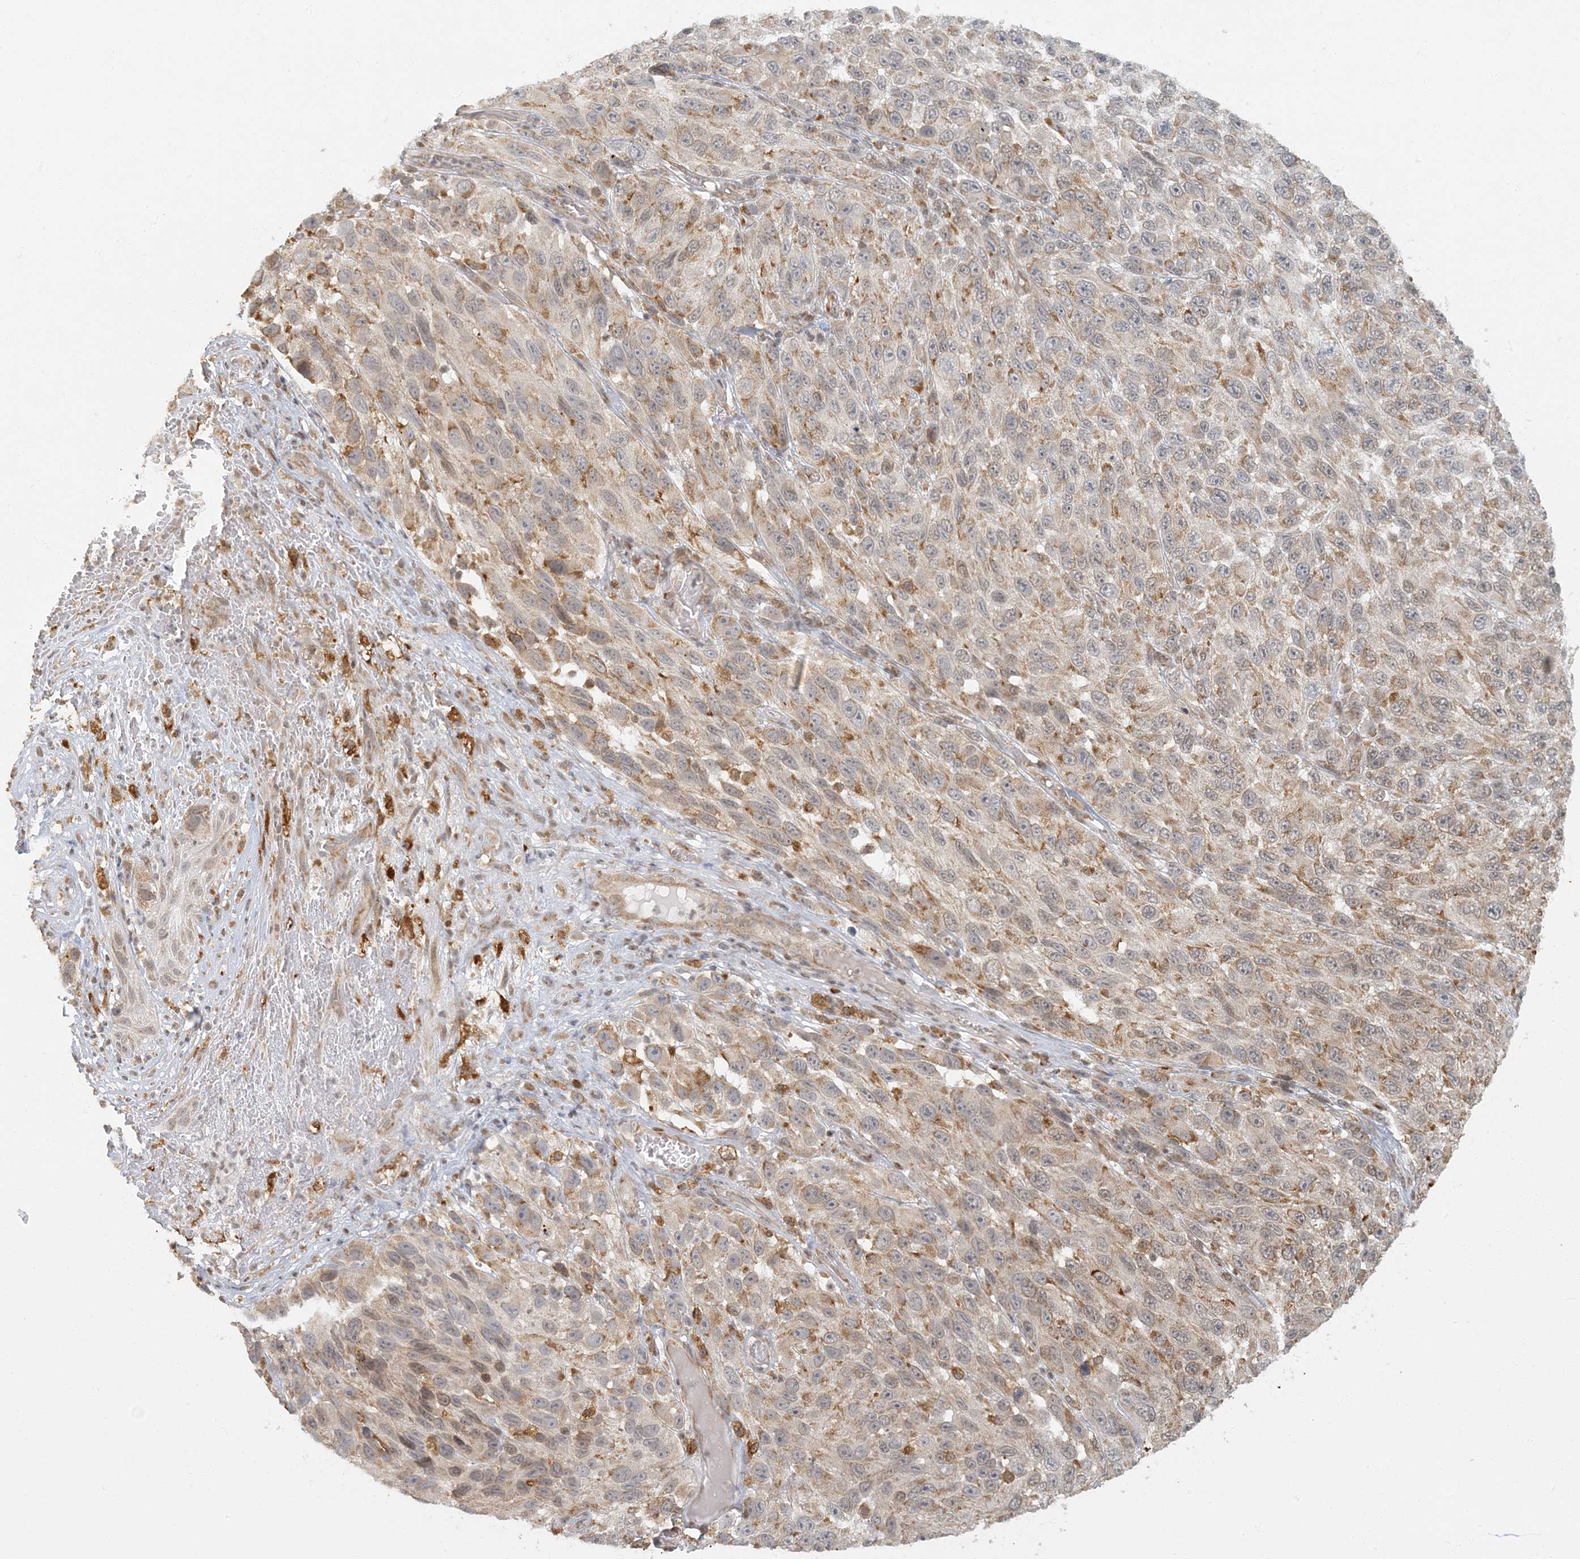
{"staining": {"intensity": "moderate", "quantity": "25%-75%", "location": "cytoplasmic/membranous"}, "tissue": "melanoma", "cell_type": "Tumor cells", "image_type": "cancer", "snomed": [{"axis": "morphology", "description": "Malignant melanoma, NOS"}, {"axis": "topography", "description": "Skin"}], "caption": "Moderate cytoplasmic/membranous positivity for a protein is appreciated in about 25%-75% of tumor cells of malignant melanoma using immunohistochemistry.", "gene": "AK9", "patient": {"sex": "female", "age": 96}}